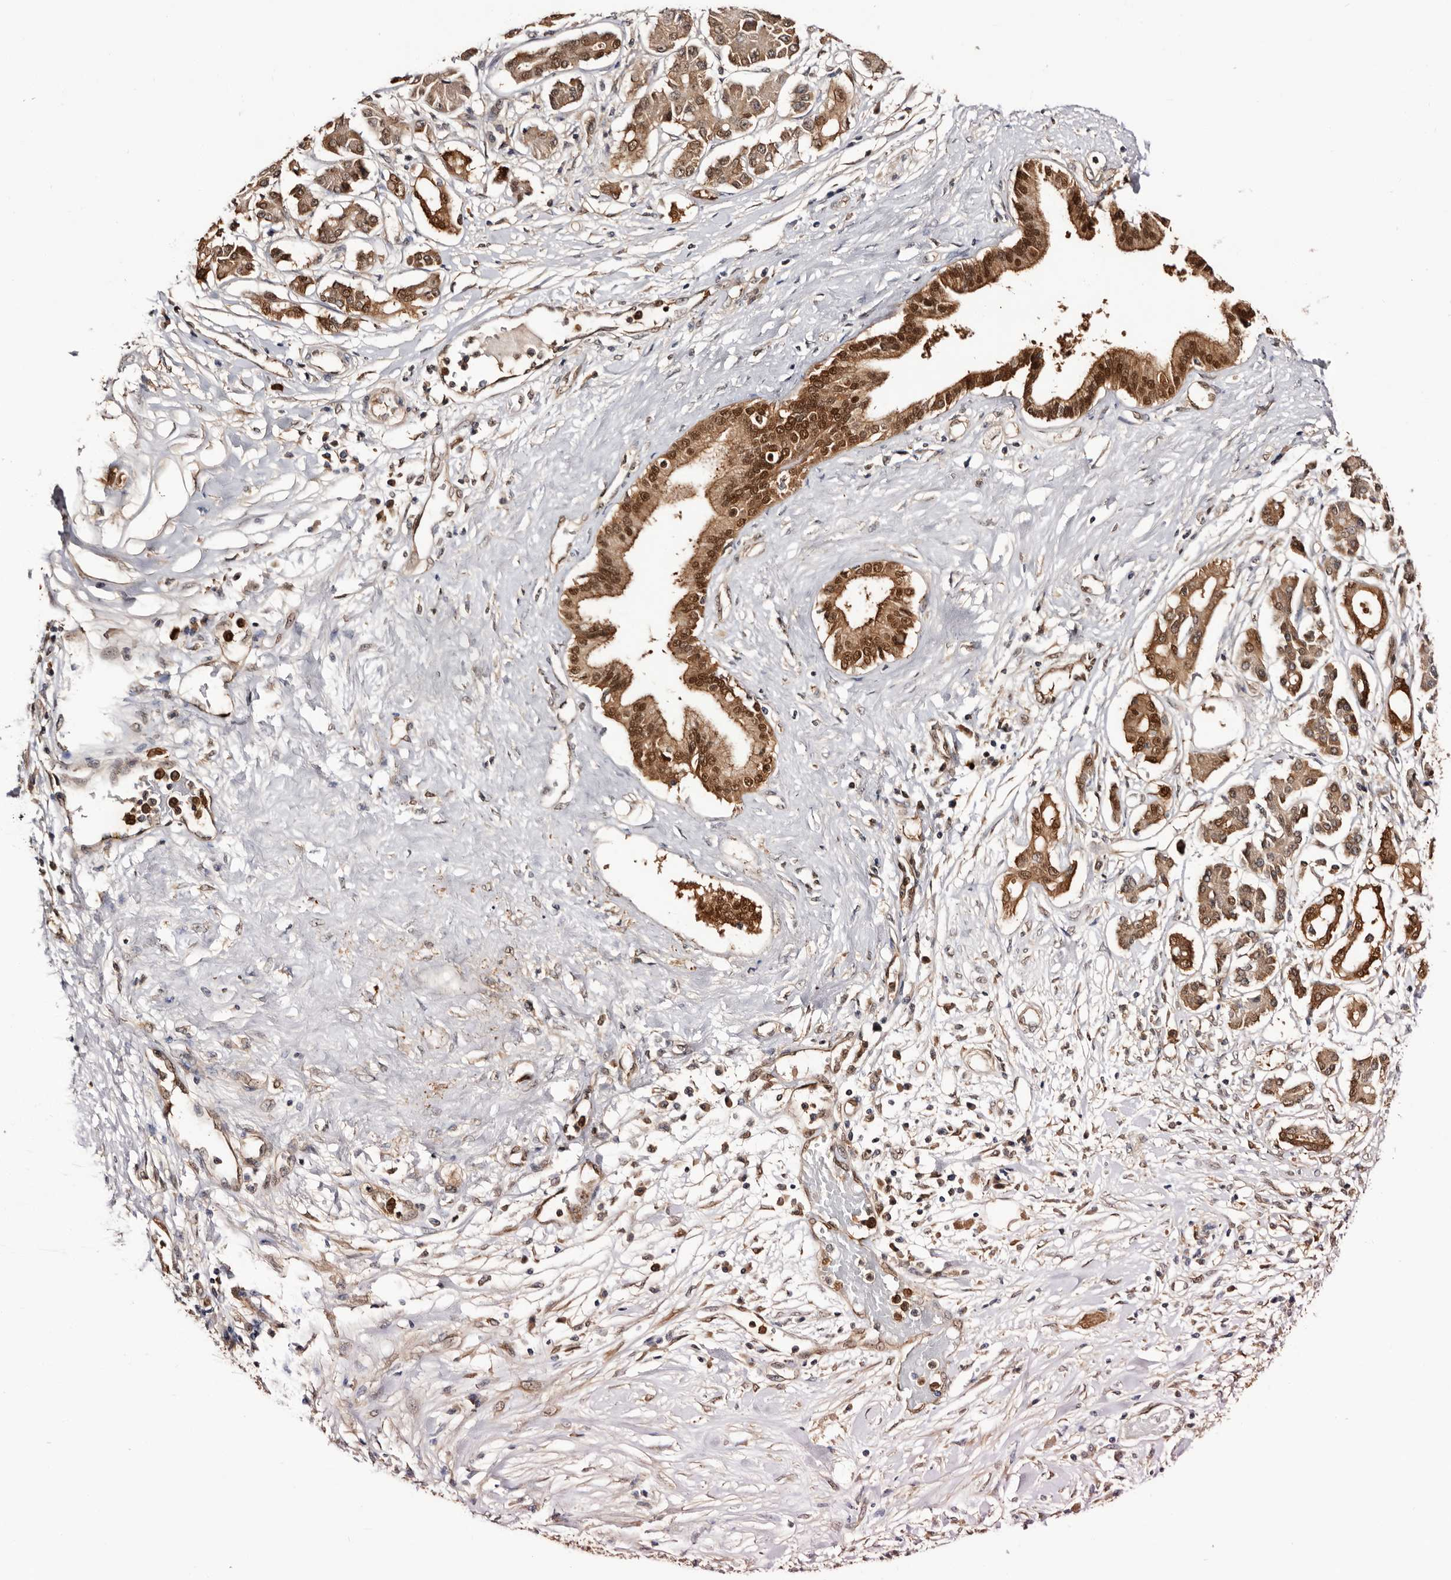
{"staining": {"intensity": "moderate", "quantity": ">75%", "location": "cytoplasmic/membranous,nuclear"}, "tissue": "pancreatic cancer", "cell_type": "Tumor cells", "image_type": "cancer", "snomed": [{"axis": "morphology", "description": "Adenocarcinoma, NOS"}, {"axis": "topography", "description": "Pancreas"}], "caption": "Adenocarcinoma (pancreatic) stained with a brown dye shows moderate cytoplasmic/membranous and nuclear positive staining in approximately >75% of tumor cells.", "gene": "TP53I3", "patient": {"sex": "female", "age": 56}}